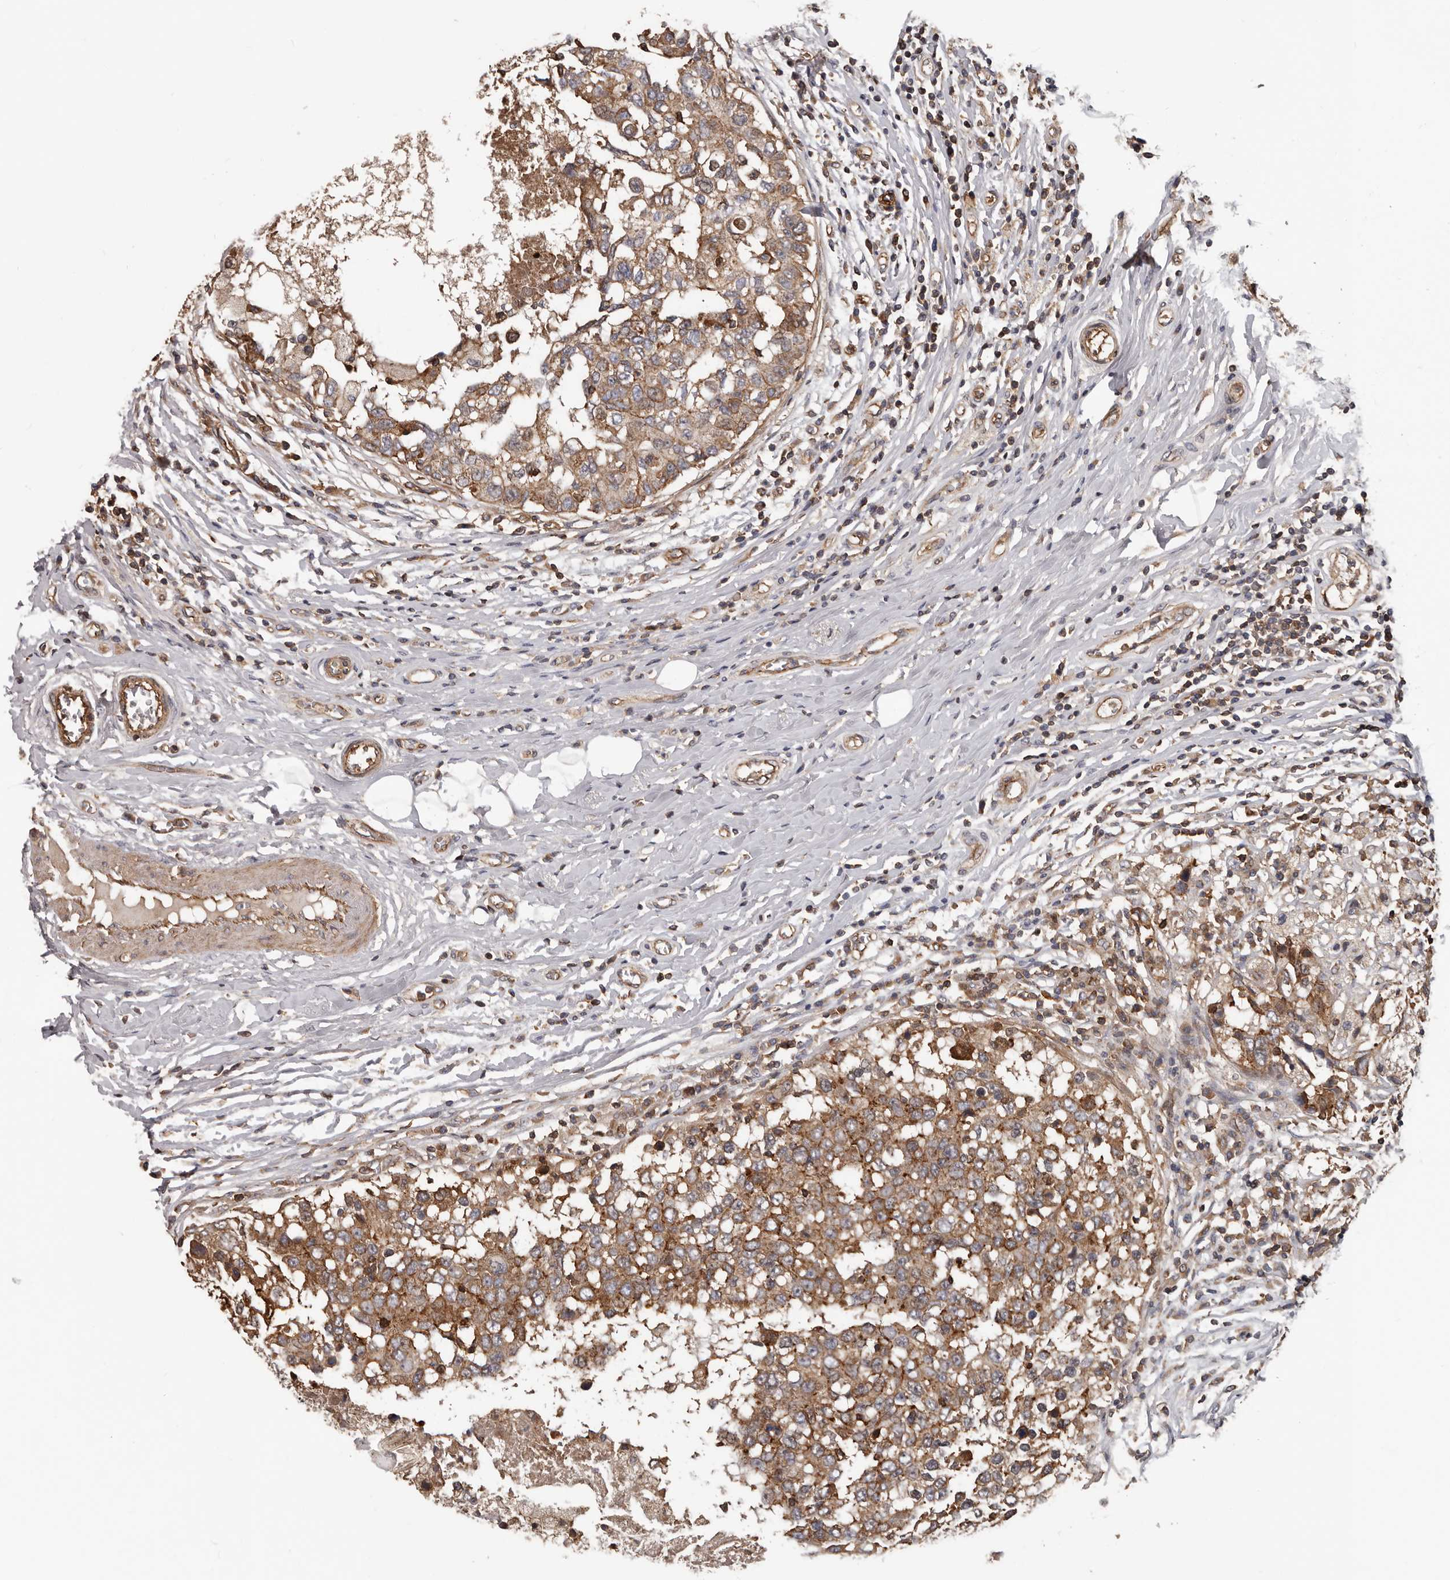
{"staining": {"intensity": "moderate", "quantity": ">75%", "location": "cytoplasmic/membranous"}, "tissue": "breast cancer", "cell_type": "Tumor cells", "image_type": "cancer", "snomed": [{"axis": "morphology", "description": "Duct carcinoma"}, {"axis": "topography", "description": "Breast"}], "caption": "Breast cancer was stained to show a protein in brown. There is medium levels of moderate cytoplasmic/membranous positivity in approximately >75% of tumor cells.", "gene": "PNRC2", "patient": {"sex": "female", "age": 27}}